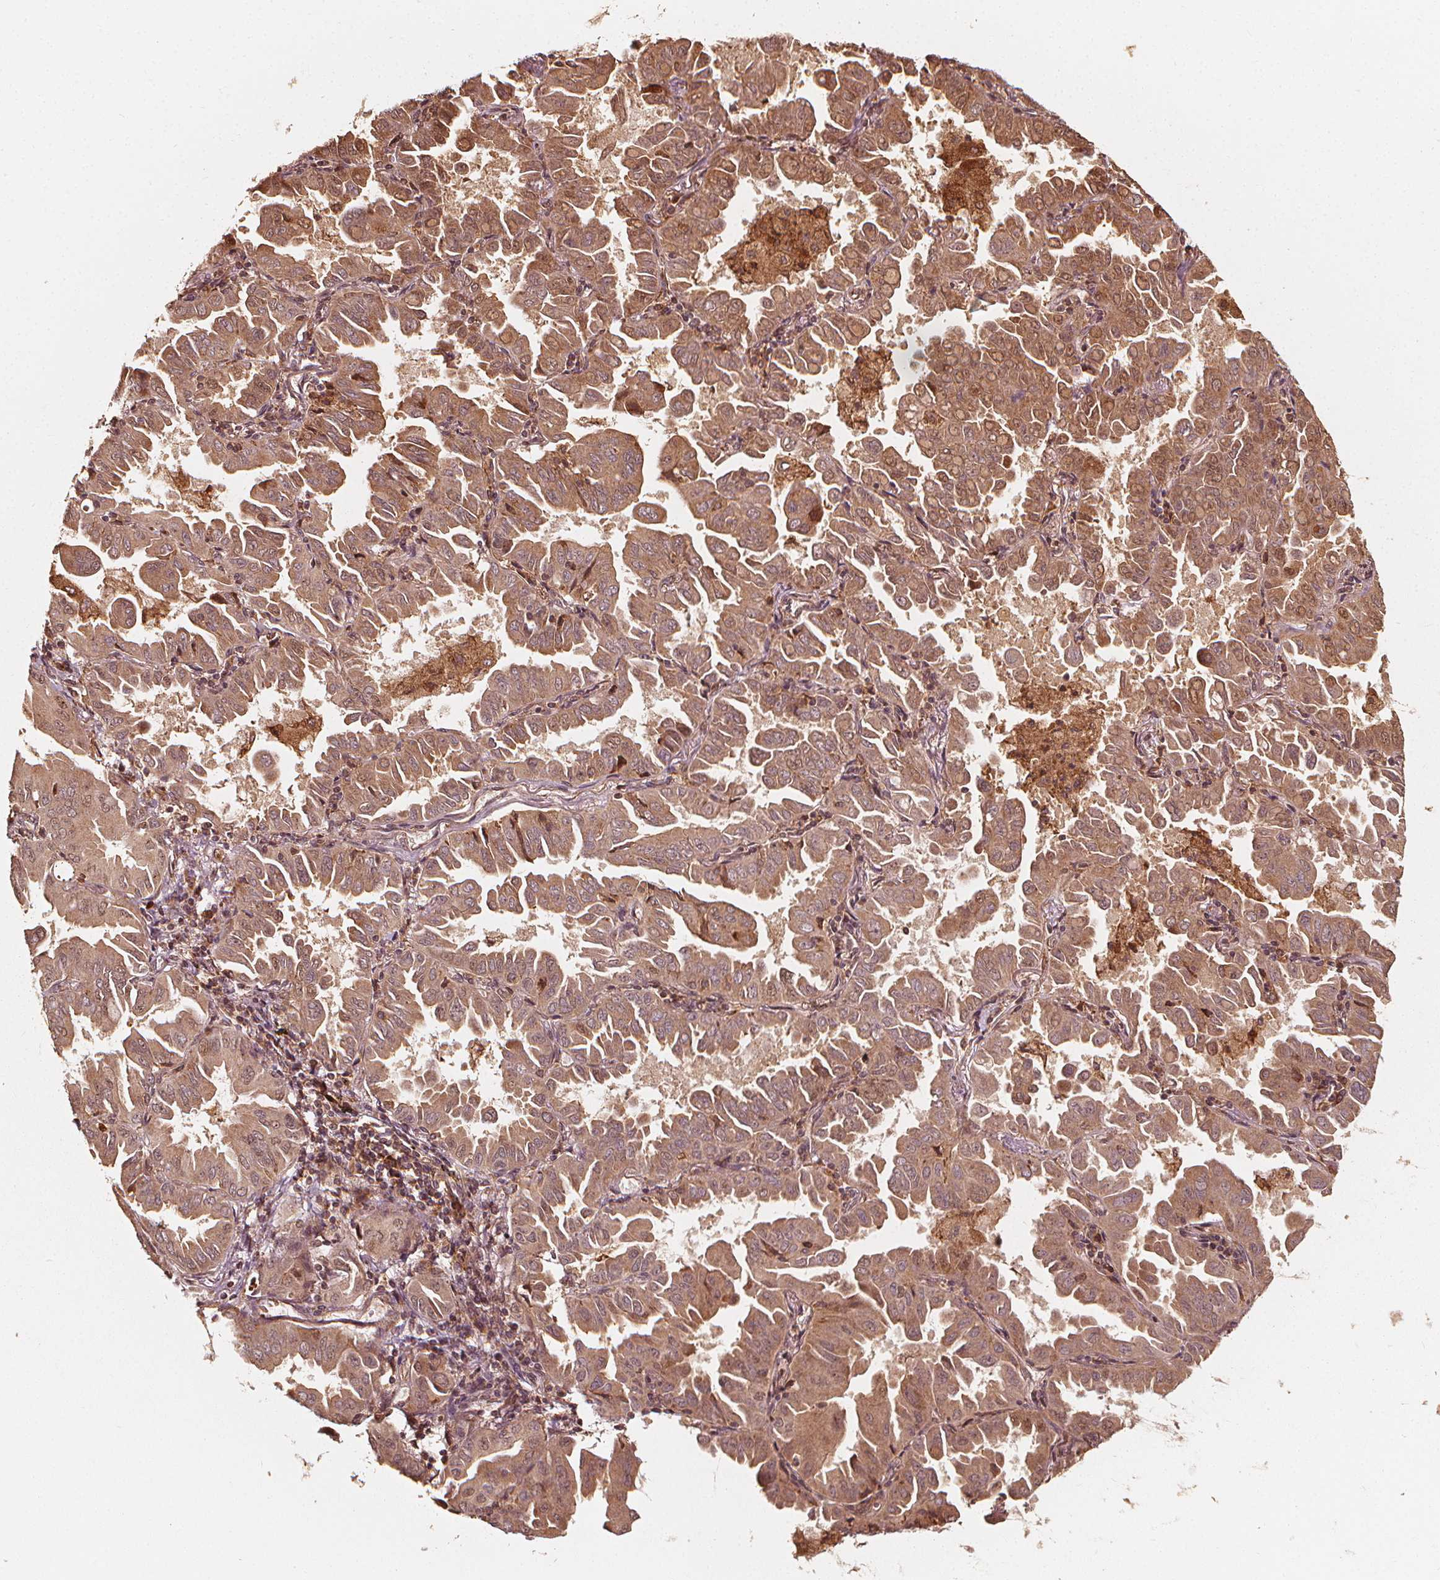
{"staining": {"intensity": "moderate", "quantity": ">75%", "location": "cytoplasmic/membranous"}, "tissue": "lung cancer", "cell_type": "Tumor cells", "image_type": "cancer", "snomed": [{"axis": "morphology", "description": "Adenocarcinoma, NOS"}, {"axis": "topography", "description": "Lung"}], "caption": "IHC (DAB (3,3'-diaminobenzidine)) staining of human lung cancer (adenocarcinoma) reveals moderate cytoplasmic/membranous protein staining in approximately >75% of tumor cells.", "gene": "NPC1", "patient": {"sex": "male", "age": 64}}